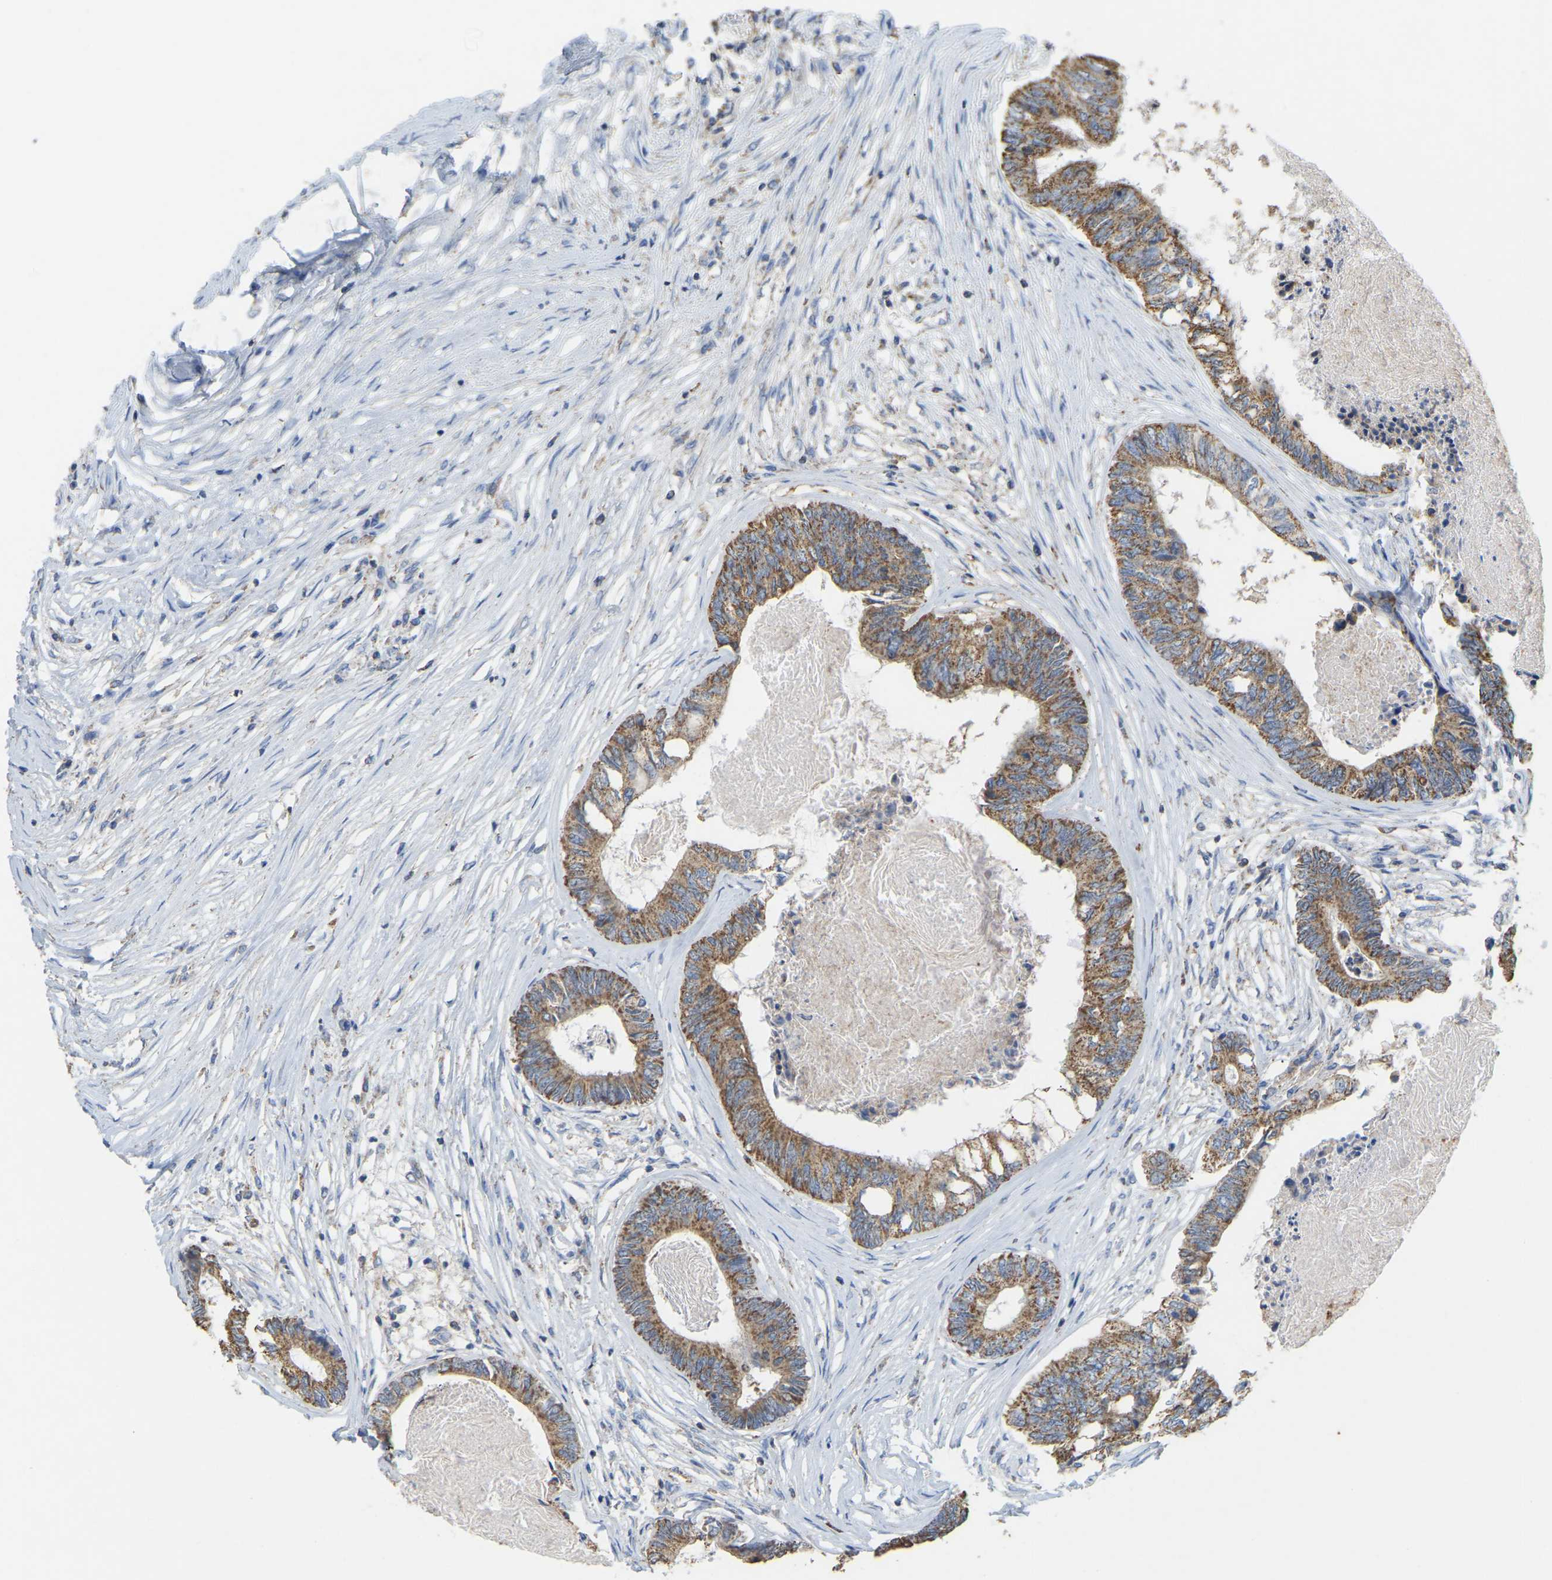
{"staining": {"intensity": "moderate", "quantity": ">75%", "location": "cytoplasmic/membranous"}, "tissue": "colorectal cancer", "cell_type": "Tumor cells", "image_type": "cancer", "snomed": [{"axis": "morphology", "description": "Adenocarcinoma, NOS"}, {"axis": "topography", "description": "Rectum"}], "caption": "Colorectal cancer (adenocarcinoma) stained with DAB (3,3'-diaminobenzidine) IHC shows medium levels of moderate cytoplasmic/membranous staining in about >75% of tumor cells. The protein is shown in brown color, while the nuclei are stained blue.", "gene": "SERPINB5", "patient": {"sex": "male", "age": 63}}